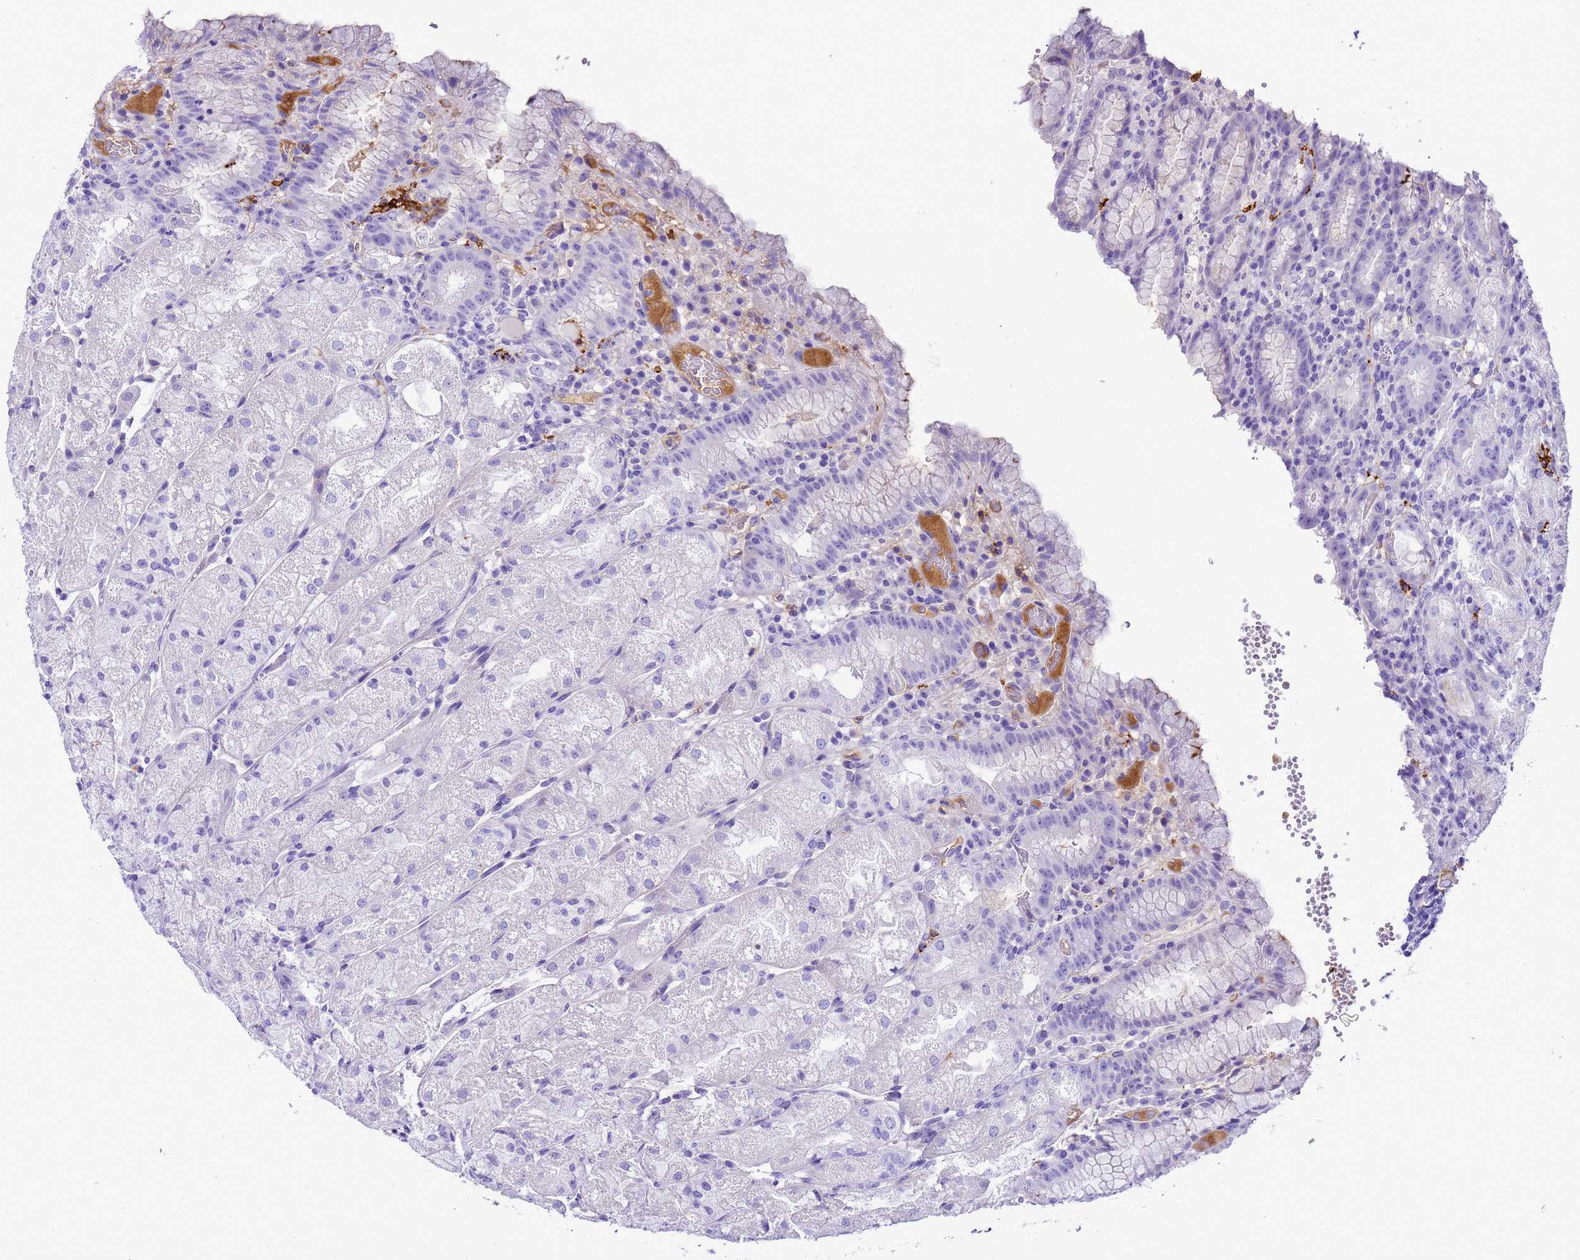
{"staining": {"intensity": "negative", "quantity": "none", "location": "none"}, "tissue": "stomach", "cell_type": "Glandular cells", "image_type": "normal", "snomed": [{"axis": "morphology", "description": "Normal tissue, NOS"}, {"axis": "topography", "description": "Stomach, upper"}], "caption": "DAB (3,3'-diaminobenzidine) immunohistochemical staining of benign stomach exhibits no significant positivity in glandular cells. (Stains: DAB immunohistochemistry (IHC) with hematoxylin counter stain, Microscopy: brightfield microscopy at high magnification).", "gene": "CFHR1", "patient": {"sex": "male", "age": 52}}